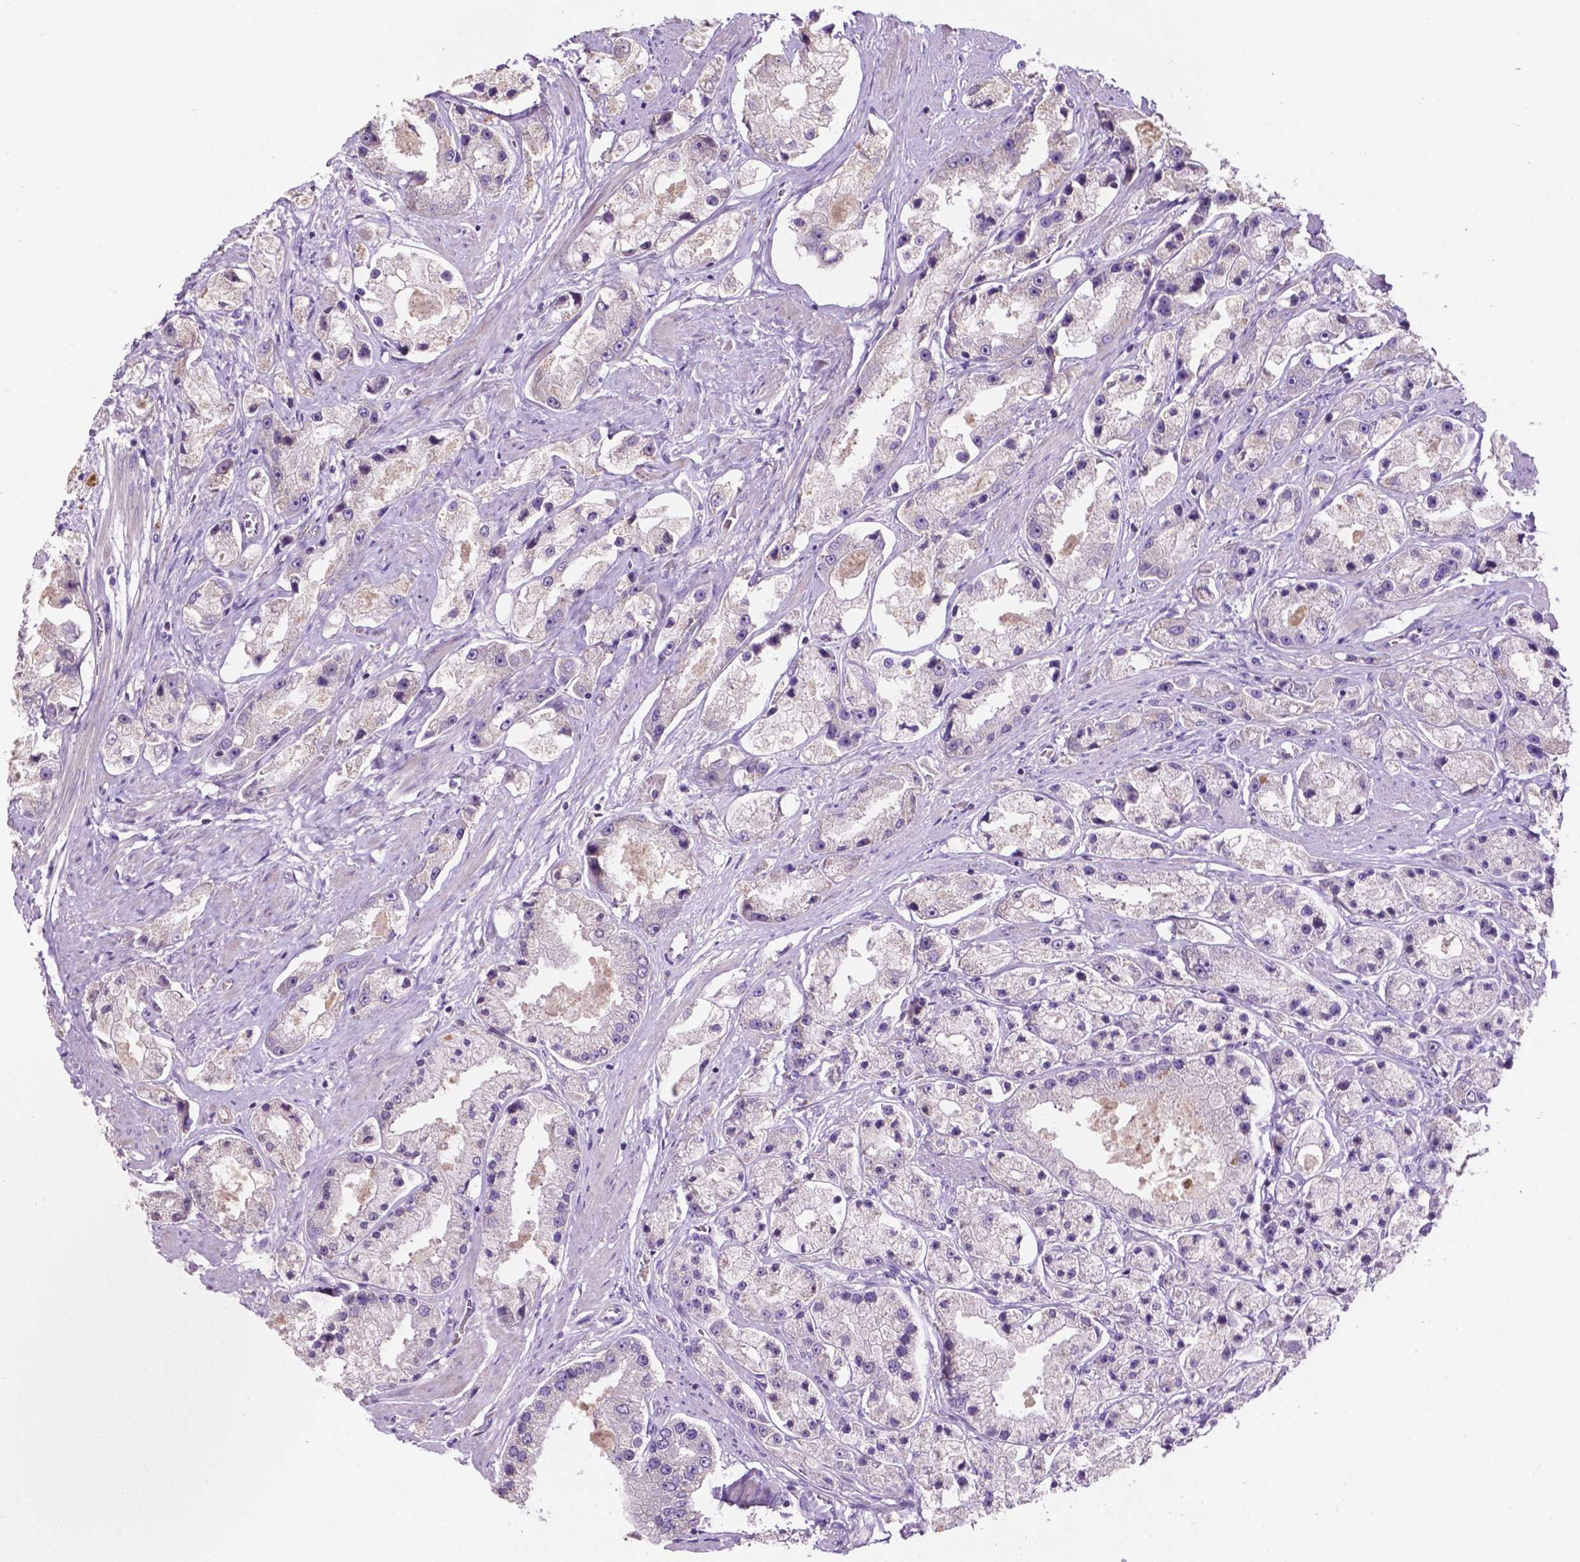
{"staining": {"intensity": "negative", "quantity": "none", "location": "none"}, "tissue": "prostate cancer", "cell_type": "Tumor cells", "image_type": "cancer", "snomed": [{"axis": "morphology", "description": "Adenocarcinoma, High grade"}, {"axis": "topography", "description": "Prostate"}], "caption": "Tumor cells show no significant protein positivity in high-grade adenocarcinoma (prostate).", "gene": "ARL5C", "patient": {"sex": "male", "age": 67}}